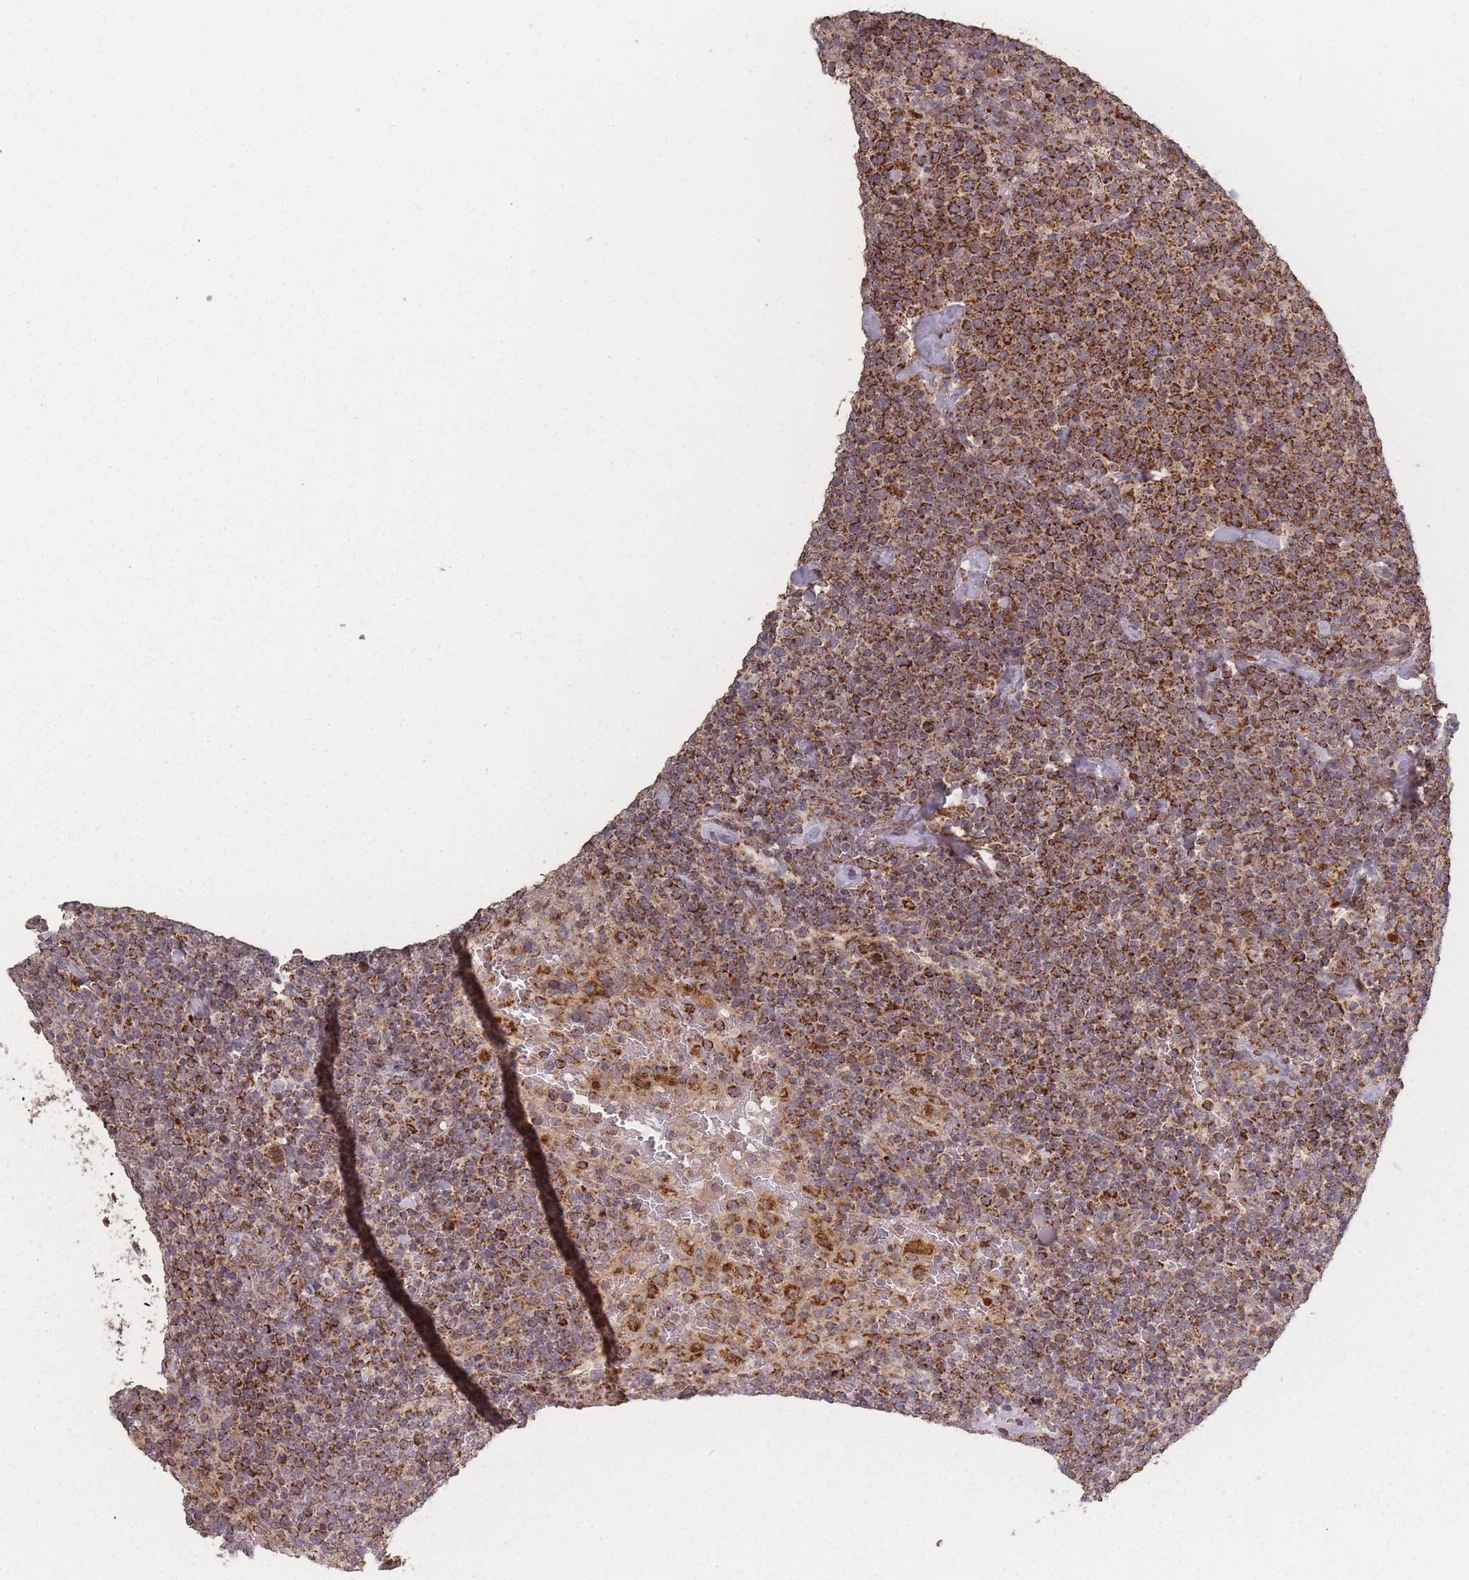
{"staining": {"intensity": "strong", "quantity": ">75%", "location": "cytoplasmic/membranous"}, "tissue": "lymphoma", "cell_type": "Tumor cells", "image_type": "cancer", "snomed": [{"axis": "morphology", "description": "Malignant lymphoma, non-Hodgkin's type, High grade"}, {"axis": "topography", "description": "Lymph node"}], "caption": "Protein expression analysis of malignant lymphoma, non-Hodgkin's type (high-grade) displays strong cytoplasmic/membranous expression in approximately >75% of tumor cells.", "gene": "LYRM7", "patient": {"sex": "male", "age": 61}}